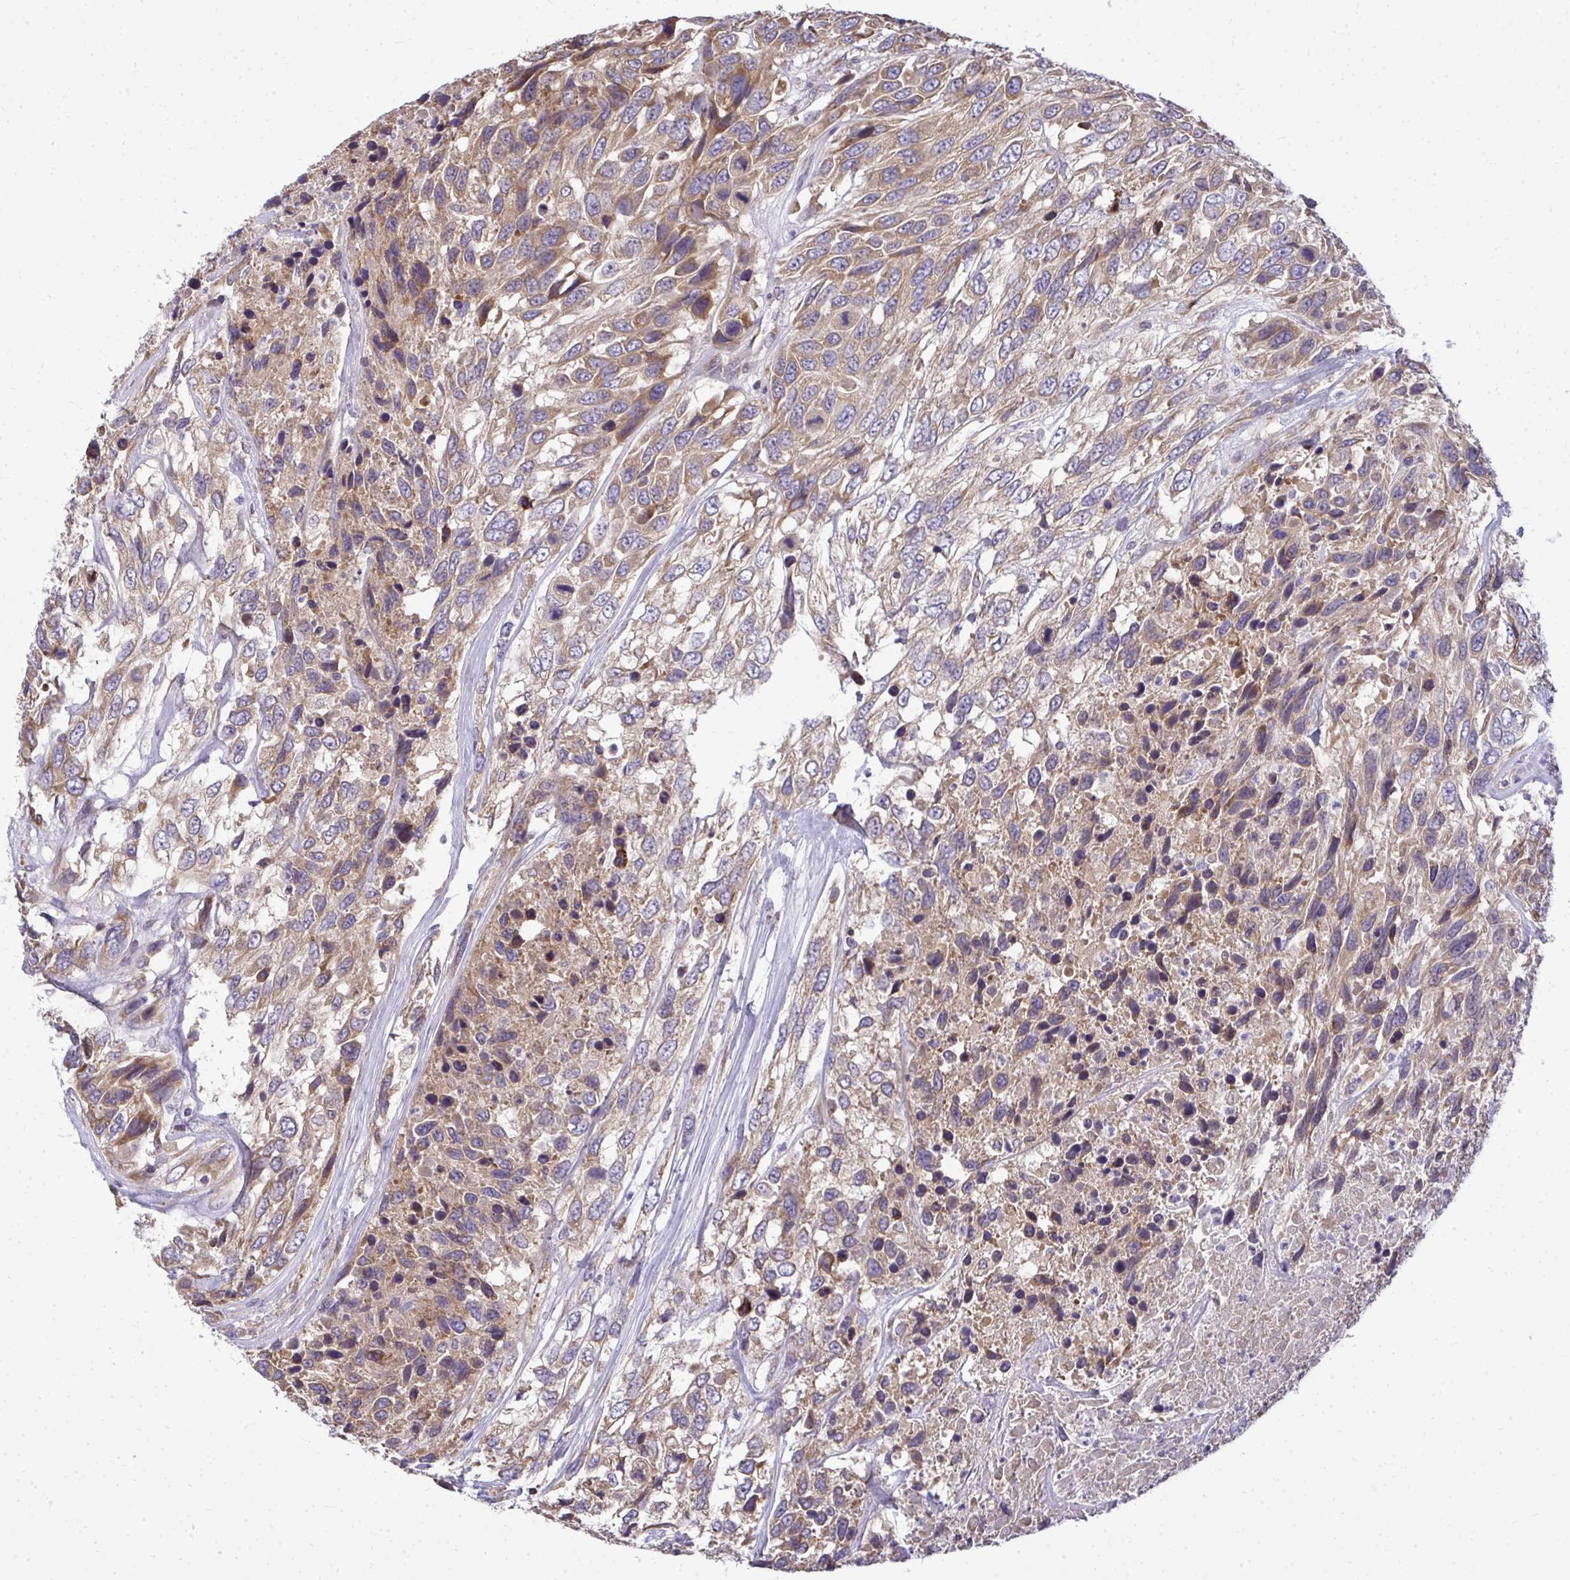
{"staining": {"intensity": "moderate", "quantity": ">75%", "location": "cytoplasmic/membranous"}, "tissue": "urothelial cancer", "cell_type": "Tumor cells", "image_type": "cancer", "snomed": [{"axis": "morphology", "description": "Urothelial carcinoma, High grade"}, {"axis": "topography", "description": "Urinary bladder"}], "caption": "Immunohistochemistry (IHC) micrograph of high-grade urothelial carcinoma stained for a protein (brown), which displays medium levels of moderate cytoplasmic/membranous expression in approximately >75% of tumor cells.", "gene": "RPLP2", "patient": {"sex": "female", "age": 70}}